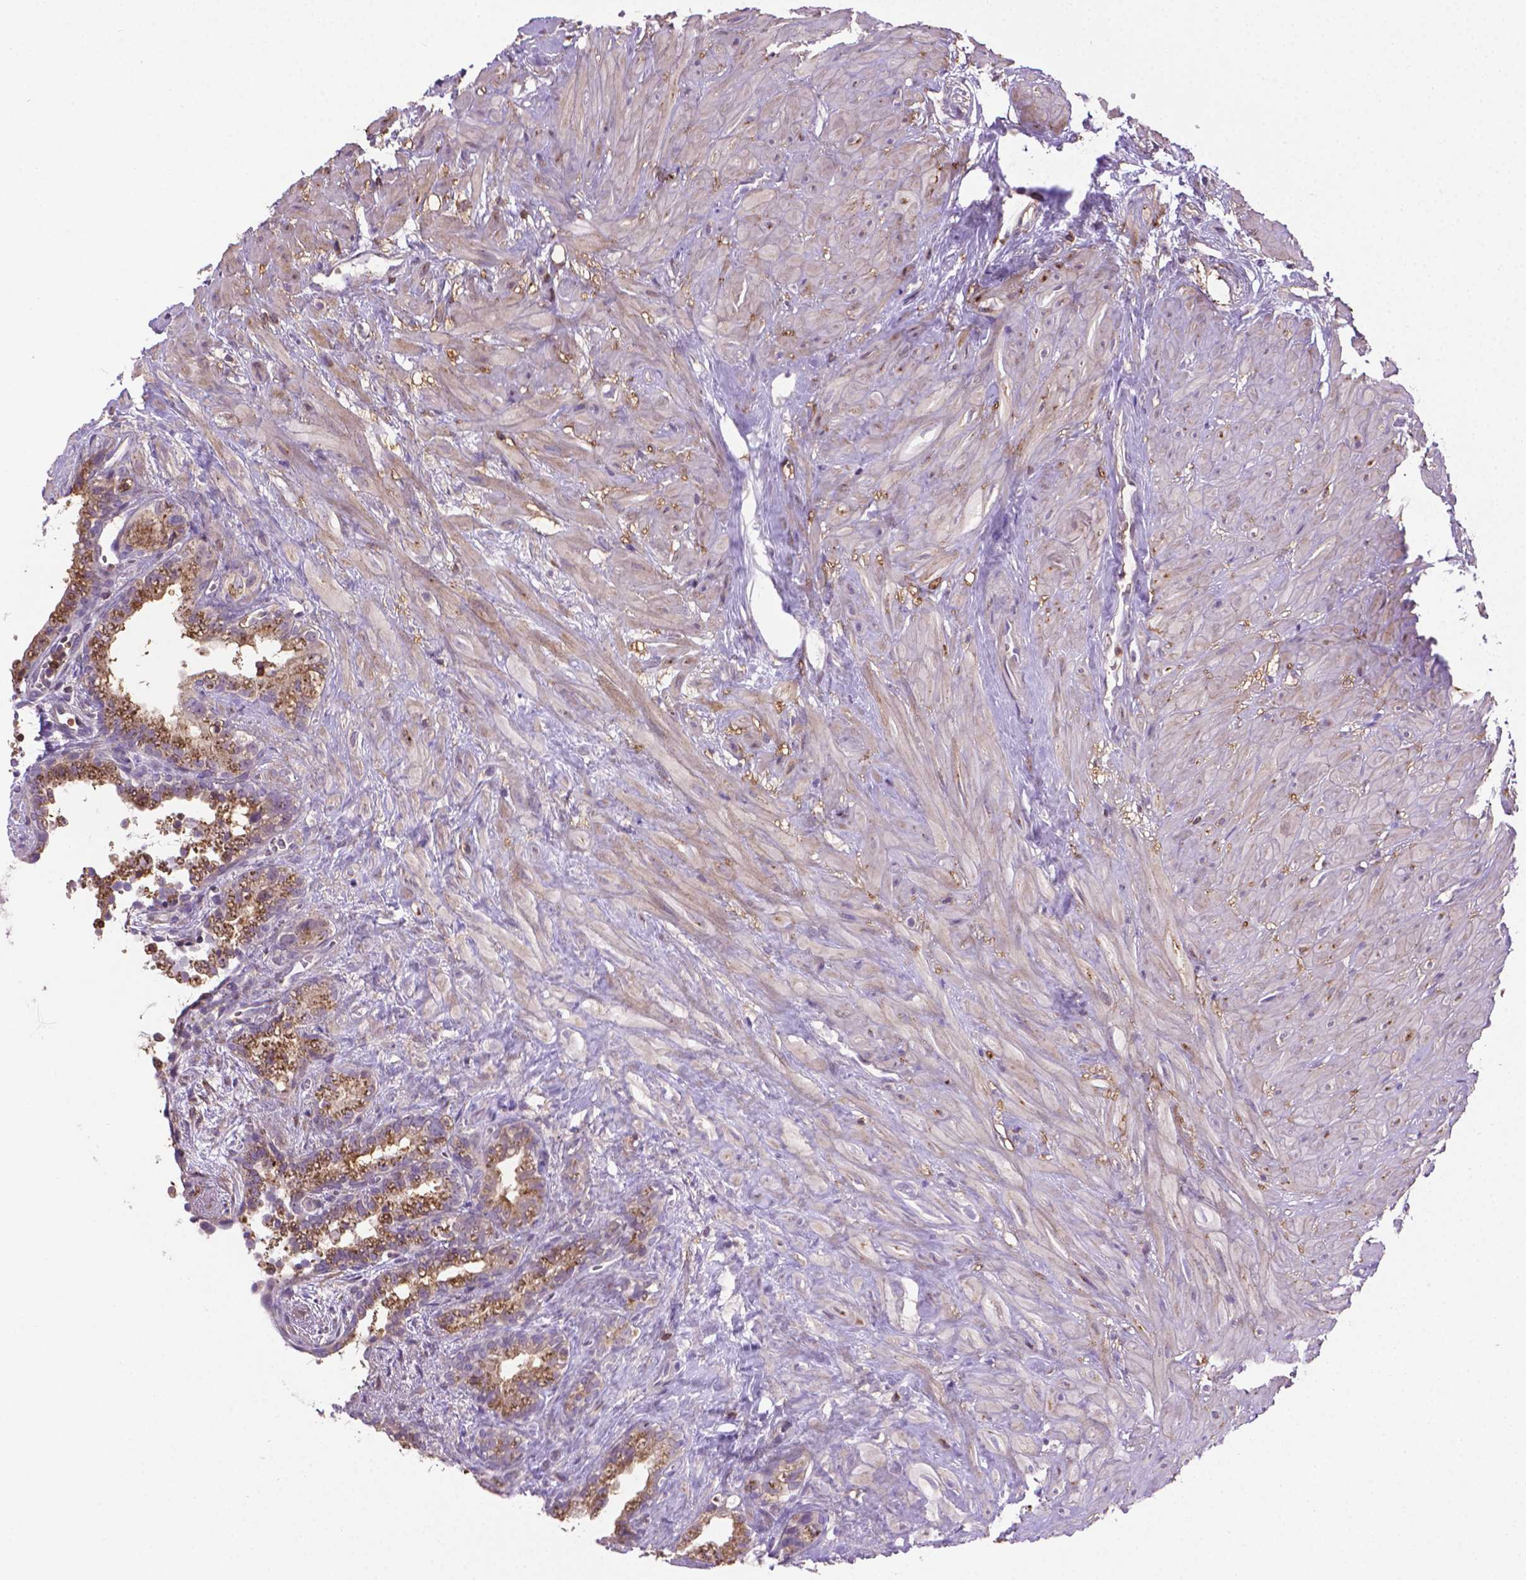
{"staining": {"intensity": "negative", "quantity": "none", "location": "none"}, "tissue": "seminal vesicle", "cell_type": "Glandular cells", "image_type": "normal", "snomed": [{"axis": "morphology", "description": "Normal tissue, NOS"}, {"axis": "morphology", "description": "Urothelial carcinoma, NOS"}, {"axis": "topography", "description": "Urinary bladder"}, {"axis": "topography", "description": "Seminal veicle"}], "caption": "IHC of unremarkable human seminal vesicle reveals no expression in glandular cells.", "gene": "ACAD10", "patient": {"sex": "male", "age": 76}}